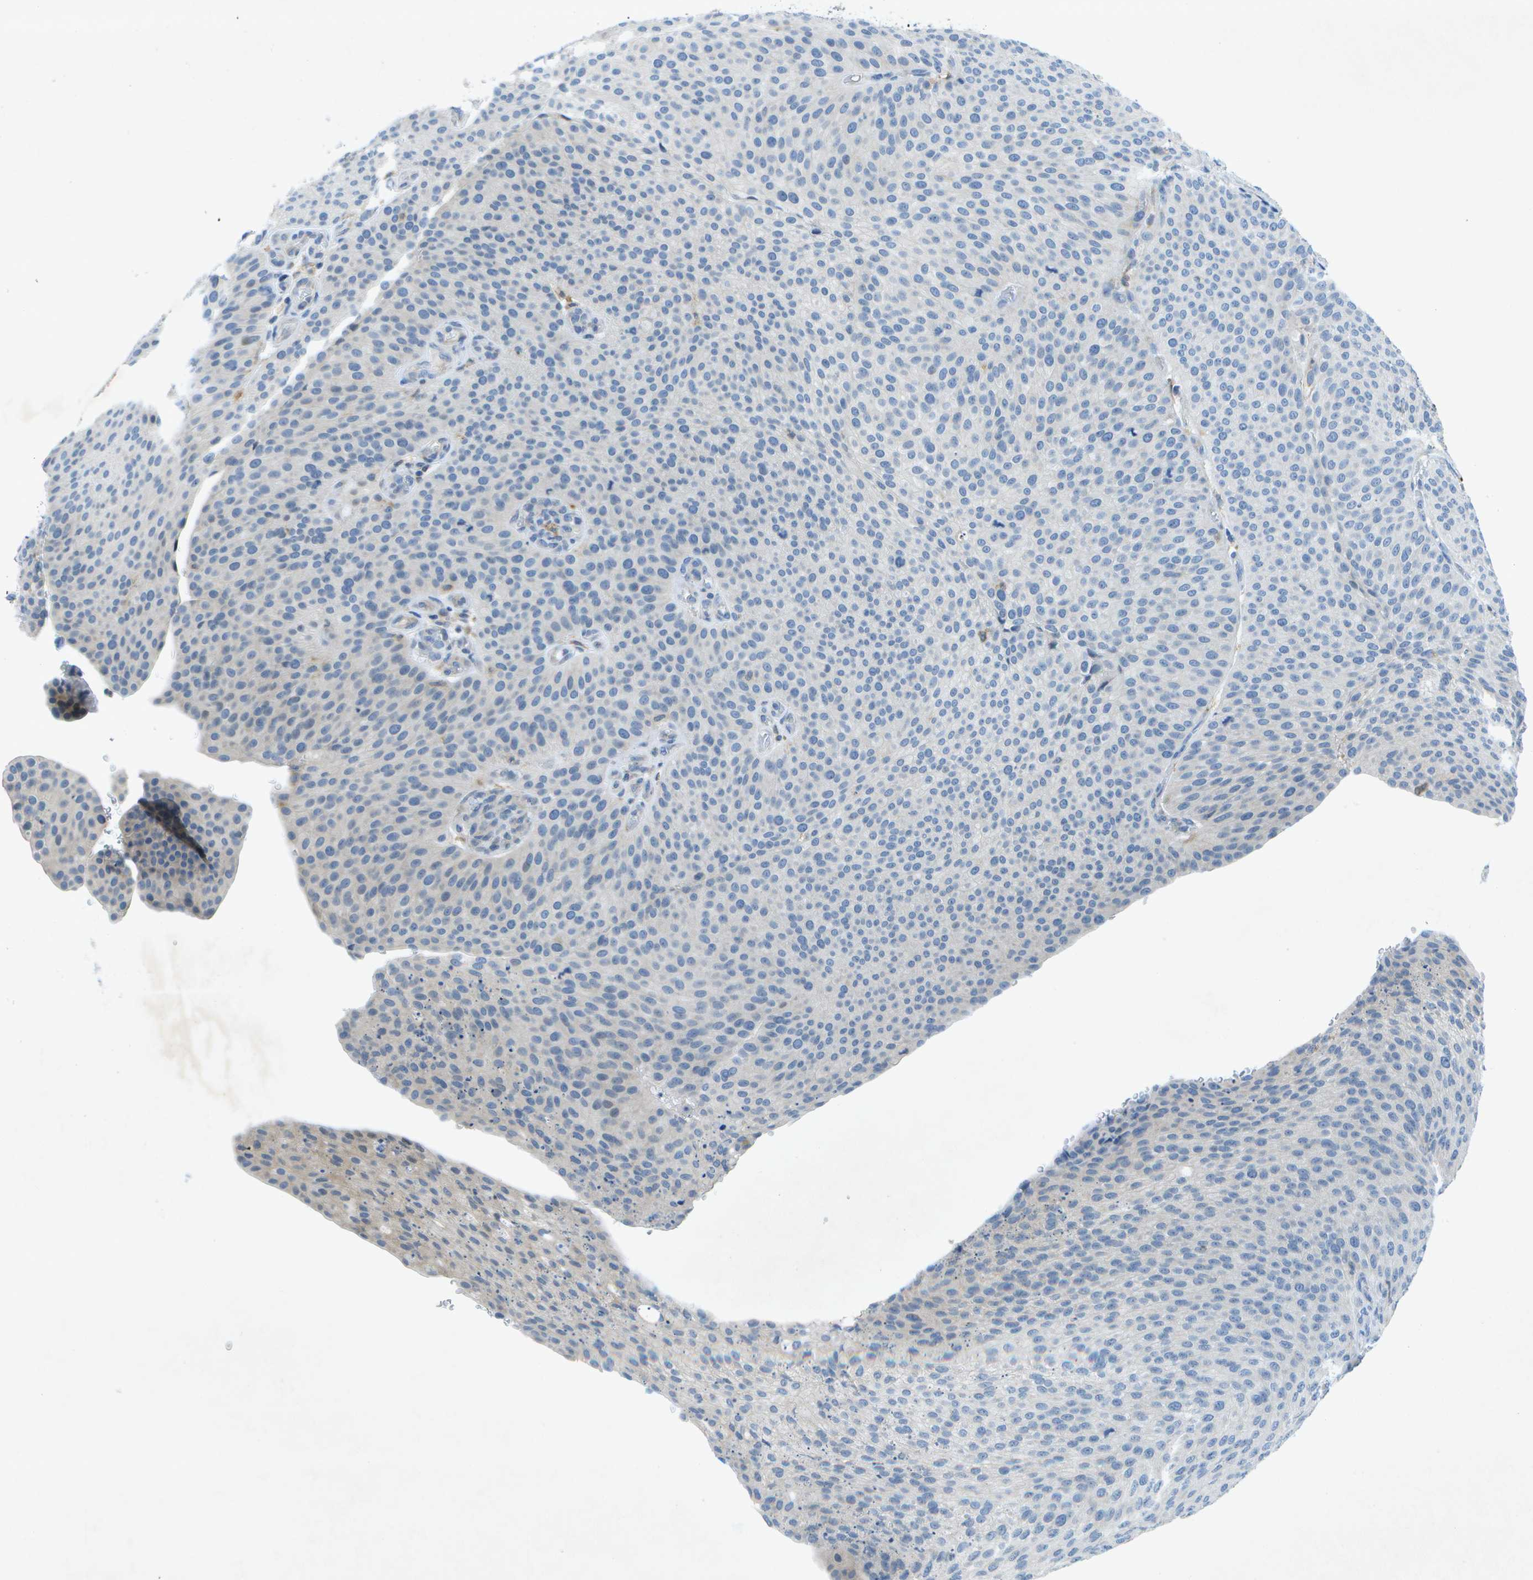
{"staining": {"intensity": "negative", "quantity": "none", "location": "none"}, "tissue": "urothelial cancer", "cell_type": "Tumor cells", "image_type": "cancer", "snomed": [{"axis": "morphology", "description": "Urothelial carcinoma, Low grade"}, {"axis": "topography", "description": "Smooth muscle"}, {"axis": "topography", "description": "Urinary bladder"}], "caption": "DAB (3,3'-diaminobenzidine) immunohistochemical staining of urothelial carcinoma (low-grade) shows no significant staining in tumor cells. (DAB immunohistochemistry, high magnification).", "gene": "WNK2", "patient": {"sex": "male", "age": 60}}